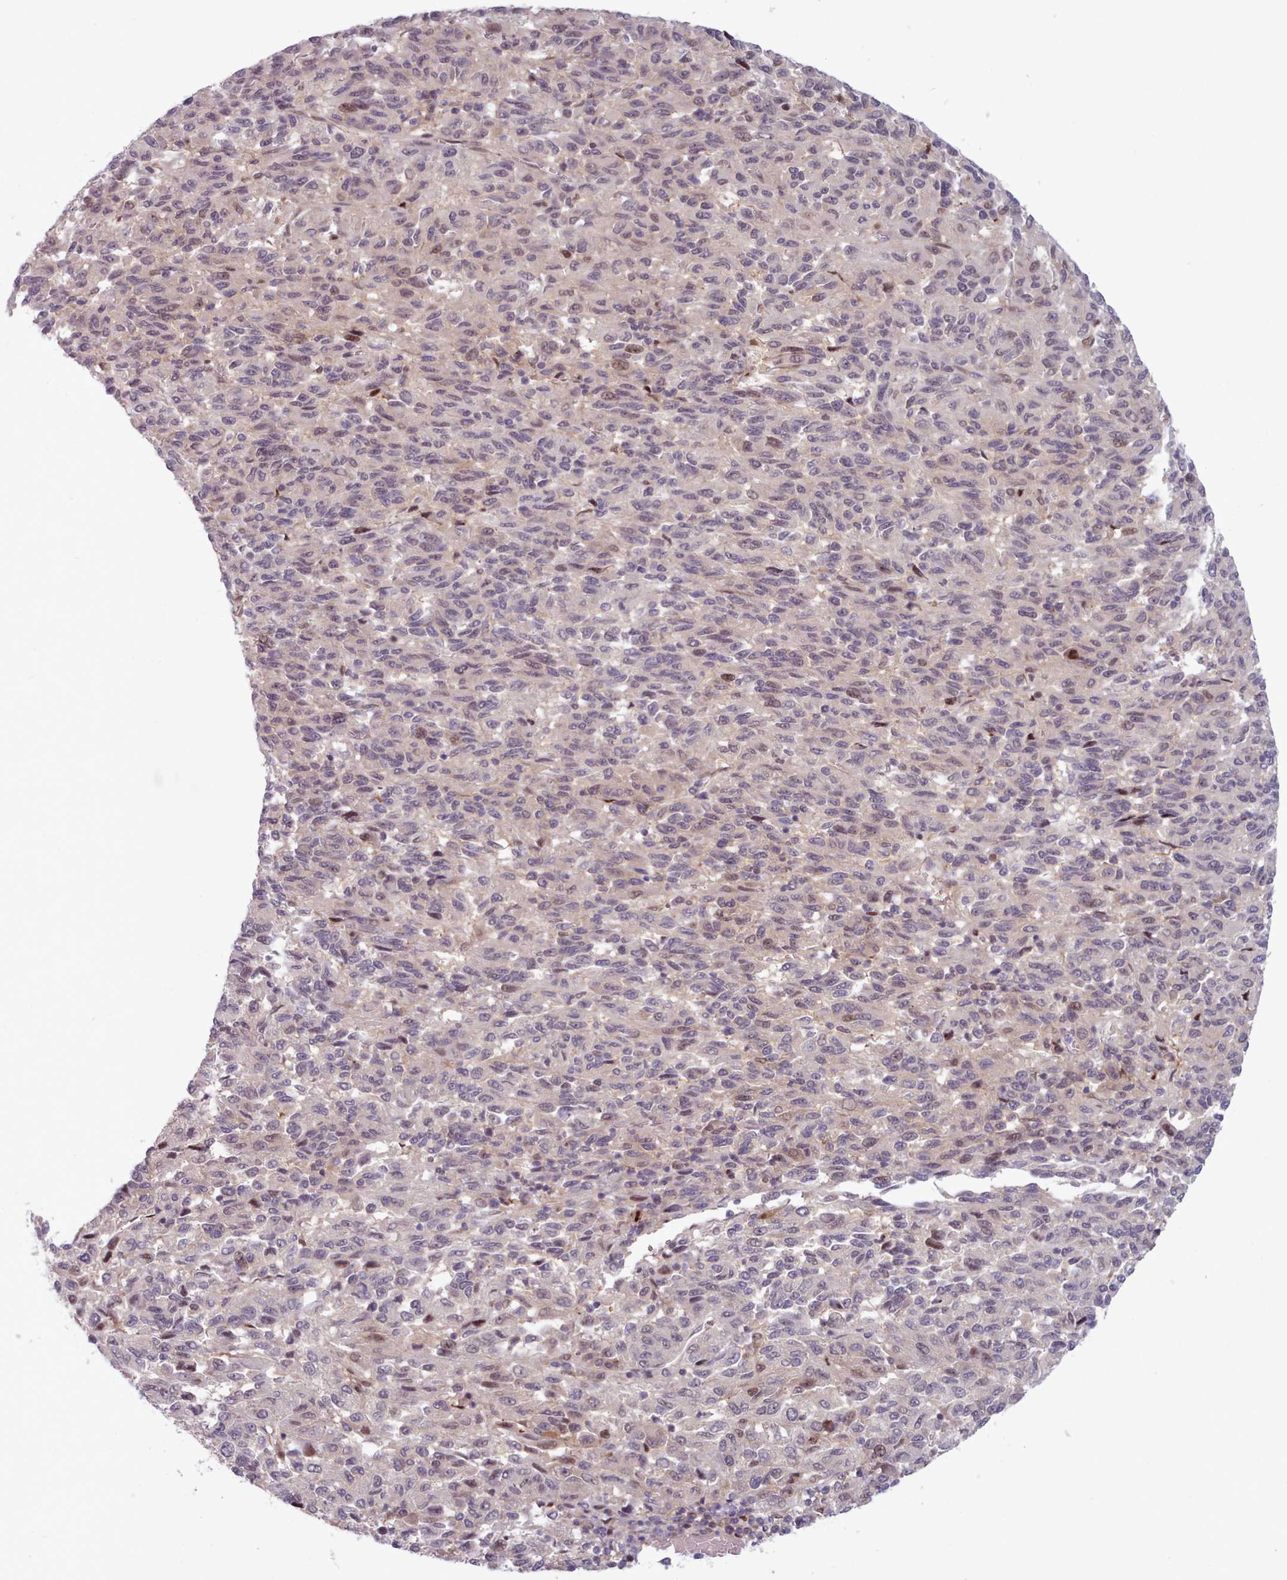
{"staining": {"intensity": "moderate", "quantity": "<25%", "location": "nuclear"}, "tissue": "melanoma", "cell_type": "Tumor cells", "image_type": "cancer", "snomed": [{"axis": "morphology", "description": "Malignant melanoma, Metastatic site"}, {"axis": "topography", "description": "Lung"}], "caption": "This is an image of immunohistochemistry staining of malignant melanoma (metastatic site), which shows moderate expression in the nuclear of tumor cells.", "gene": "KBTBD7", "patient": {"sex": "male", "age": 64}}